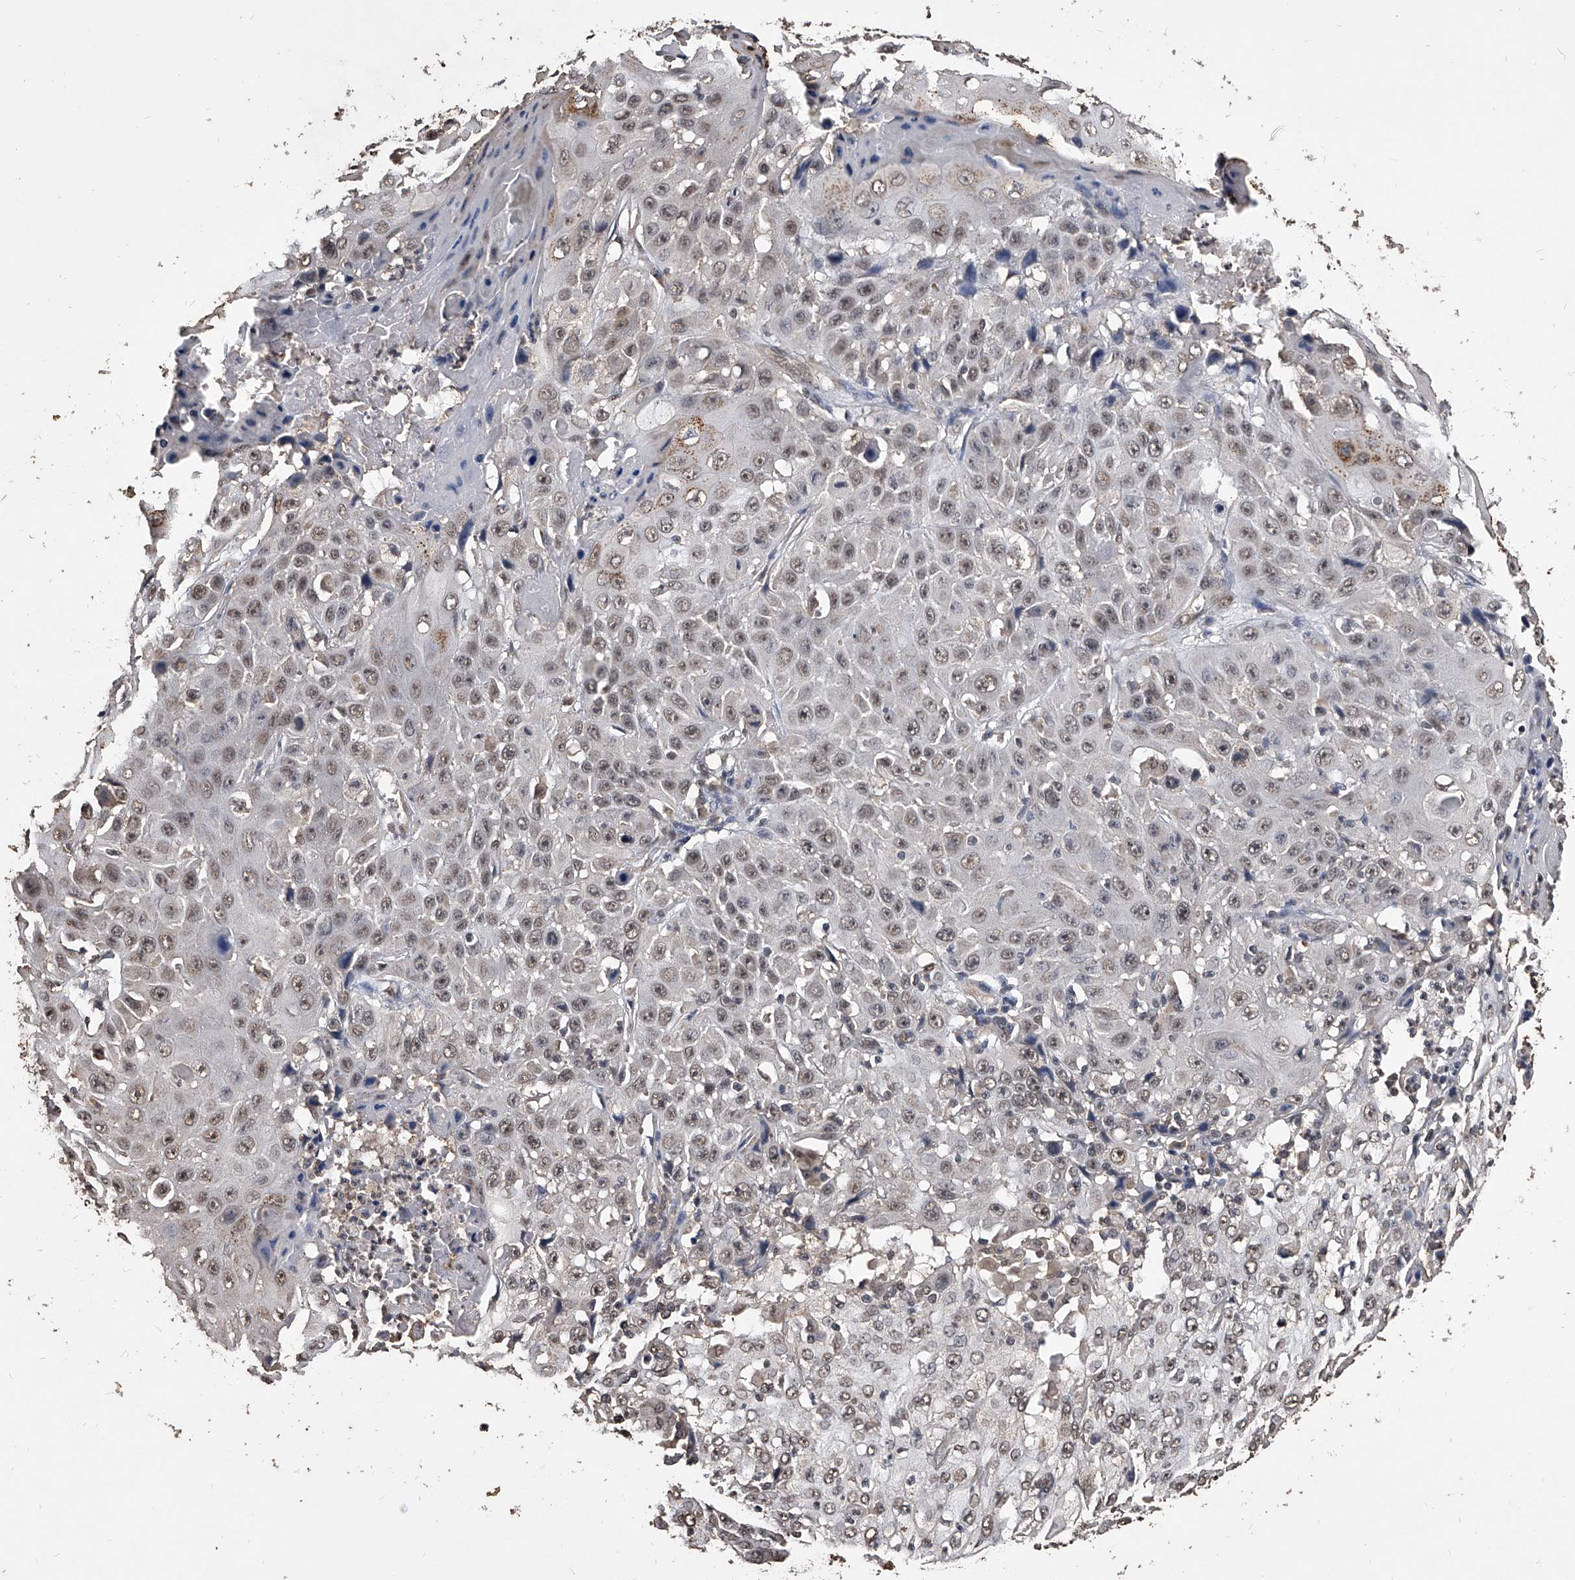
{"staining": {"intensity": "weak", "quantity": ">75%", "location": "nuclear"}, "tissue": "cervical cancer", "cell_type": "Tumor cells", "image_type": "cancer", "snomed": [{"axis": "morphology", "description": "Squamous cell carcinoma, NOS"}, {"axis": "topography", "description": "Cervix"}], "caption": "The micrograph reveals staining of squamous cell carcinoma (cervical), revealing weak nuclear protein staining (brown color) within tumor cells.", "gene": "FBXL4", "patient": {"sex": "female", "age": 39}}